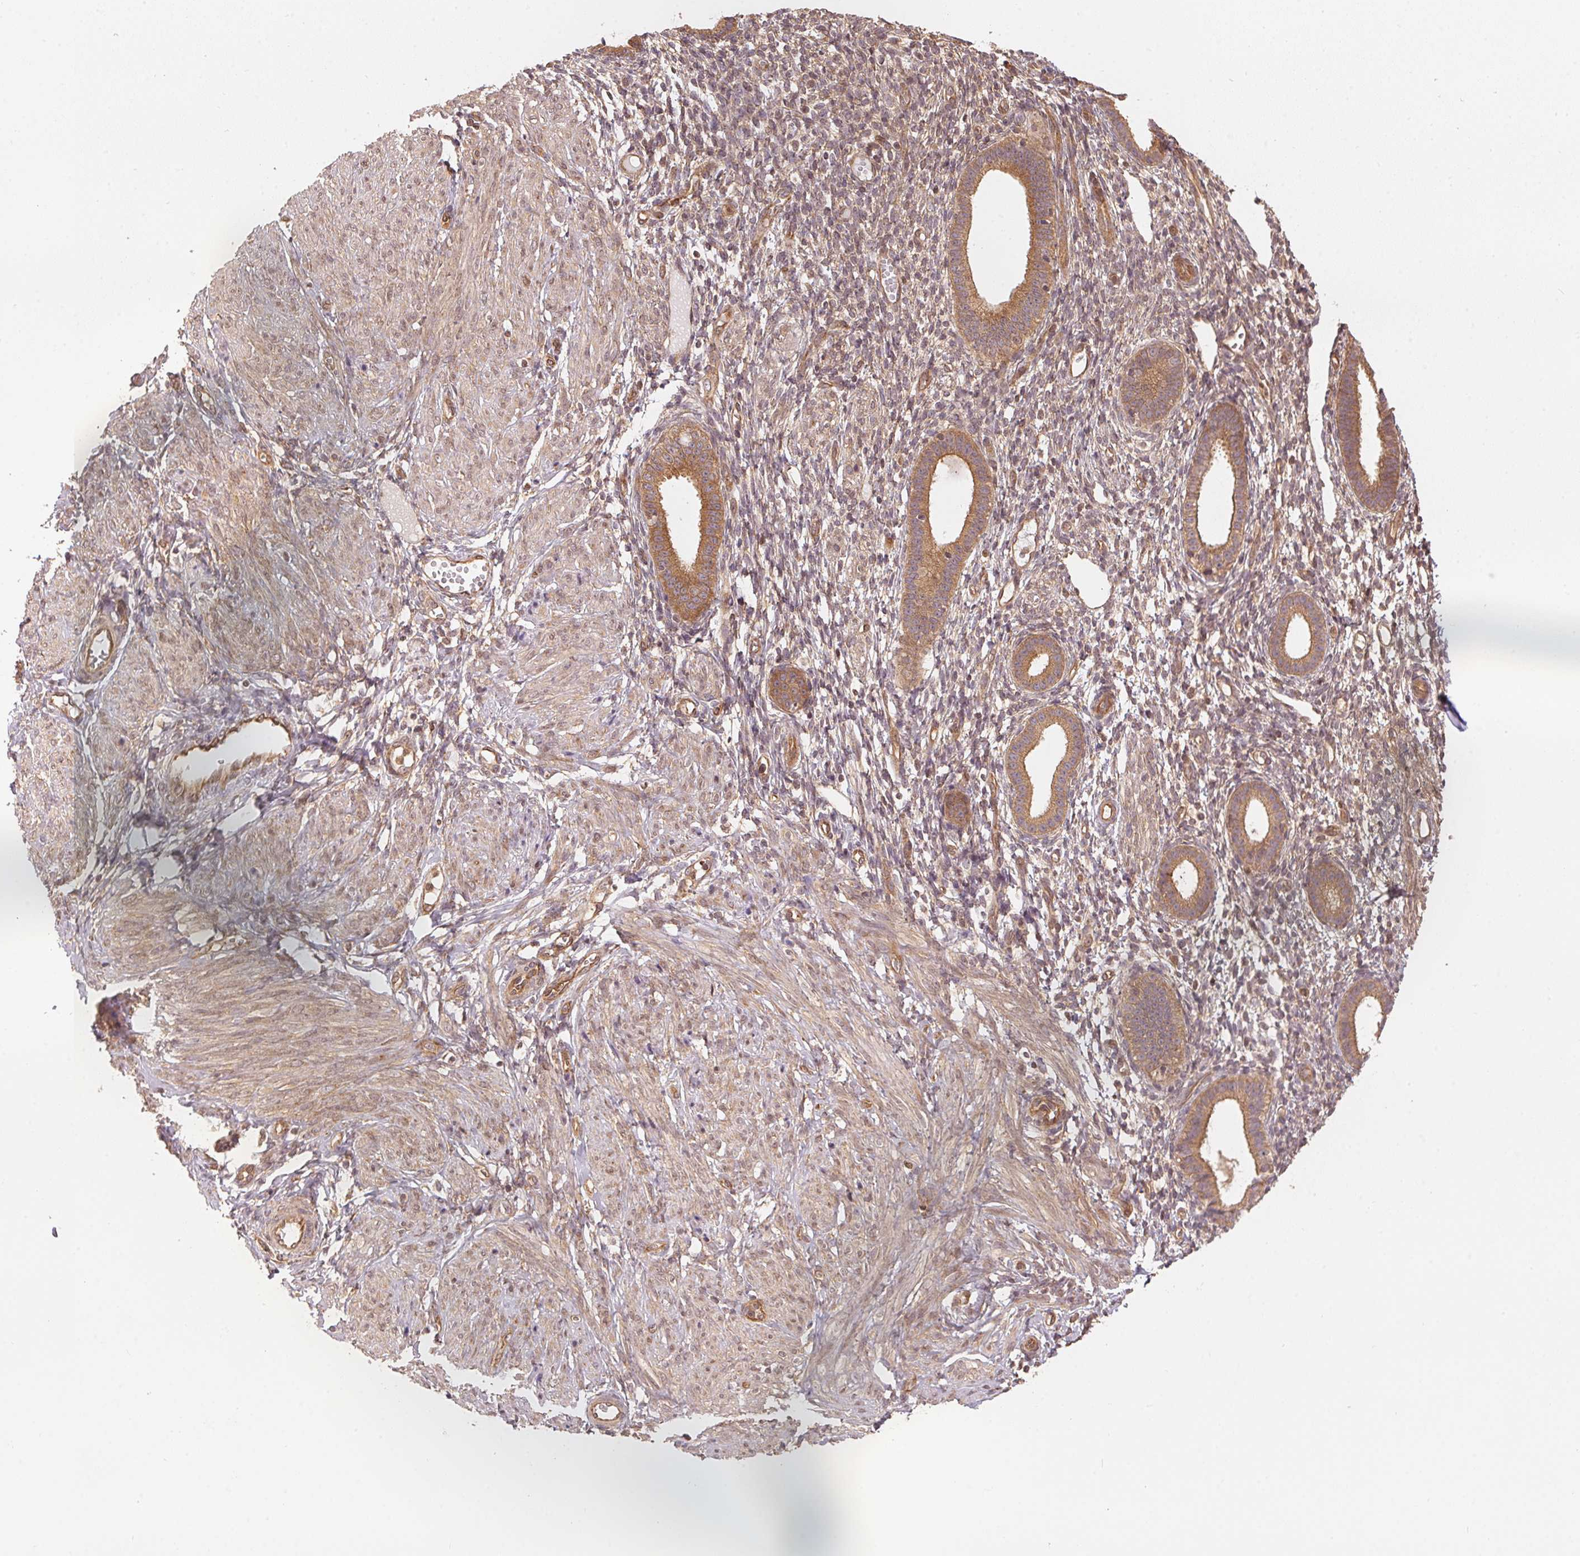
{"staining": {"intensity": "moderate", "quantity": "25%-75%", "location": "cytoplasmic/membranous"}, "tissue": "endometrium", "cell_type": "Cells in endometrial stroma", "image_type": "normal", "snomed": [{"axis": "morphology", "description": "Normal tissue, NOS"}, {"axis": "topography", "description": "Endometrium"}], "caption": "DAB (3,3'-diaminobenzidine) immunohistochemical staining of benign endometrium reveals moderate cytoplasmic/membranous protein positivity in approximately 25%-75% of cells in endometrial stroma.", "gene": "STRN4", "patient": {"sex": "female", "age": 36}}